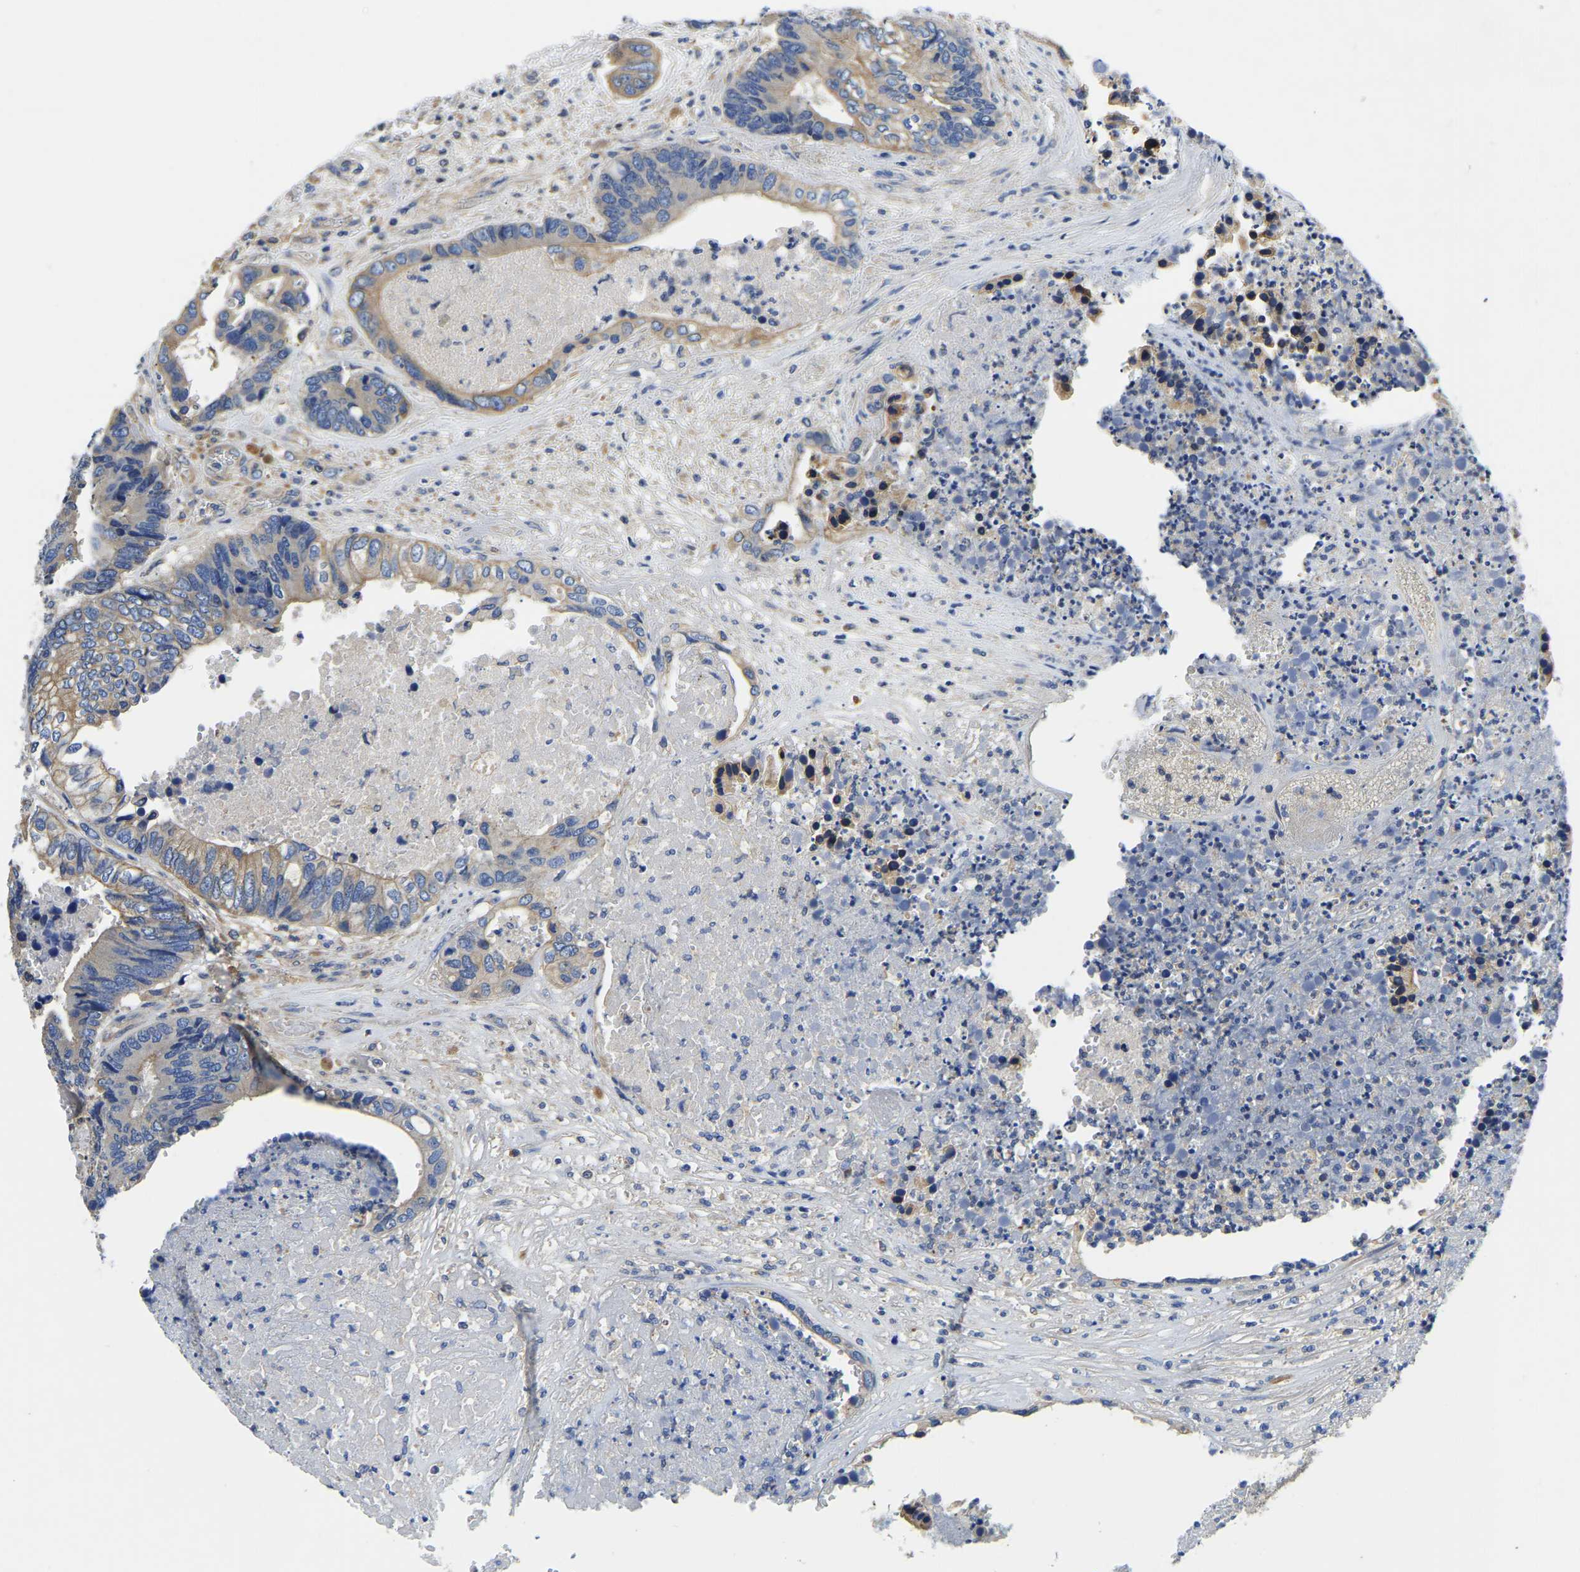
{"staining": {"intensity": "weak", "quantity": "25%-75%", "location": "cytoplasmic/membranous"}, "tissue": "colorectal cancer", "cell_type": "Tumor cells", "image_type": "cancer", "snomed": [{"axis": "morphology", "description": "Adenocarcinoma, NOS"}, {"axis": "topography", "description": "Rectum"}], "caption": "Human colorectal cancer (adenocarcinoma) stained for a protein (brown) displays weak cytoplasmic/membranous positive staining in approximately 25%-75% of tumor cells.", "gene": "STAT2", "patient": {"sex": "male", "age": 55}}